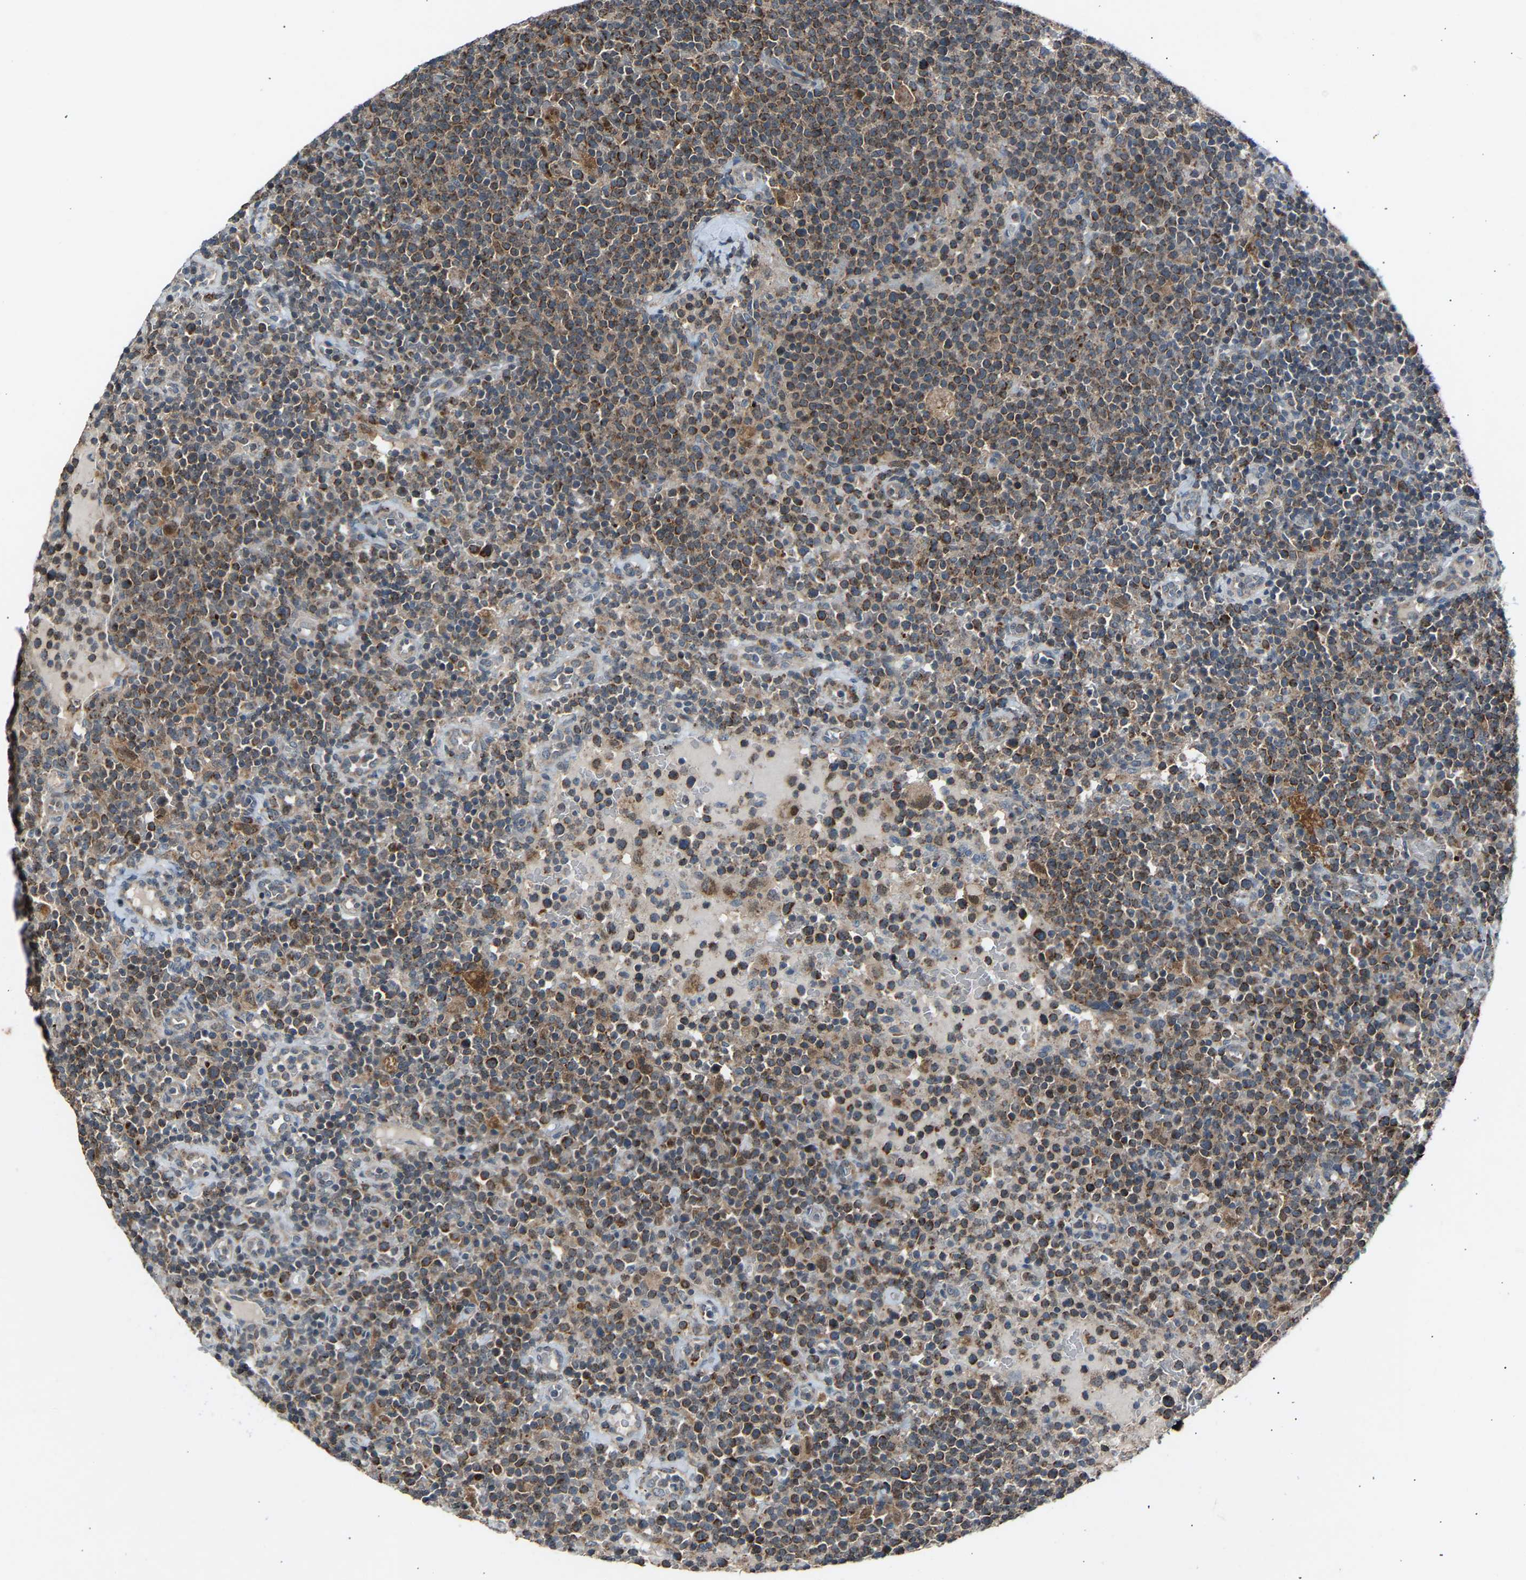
{"staining": {"intensity": "strong", "quantity": "25%-75%", "location": "cytoplasmic/membranous"}, "tissue": "lymphoma", "cell_type": "Tumor cells", "image_type": "cancer", "snomed": [{"axis": "morphology", "description": "Malignant lymphoma, non-Hodgkin's type, High grade"}, {"axis": "topography", "description": "Lymph node"}], "caption": "Approximately 25%-75% of tumor cells in high-grade malignant lymphoma, non-Hodgkin's type demonstrate strong cytoplasmic/membranous protein positivity as visualized by brown immunohistochemical staining.", "gene": "SLIRP", "patient": {"sex": "male", "age": 61}}